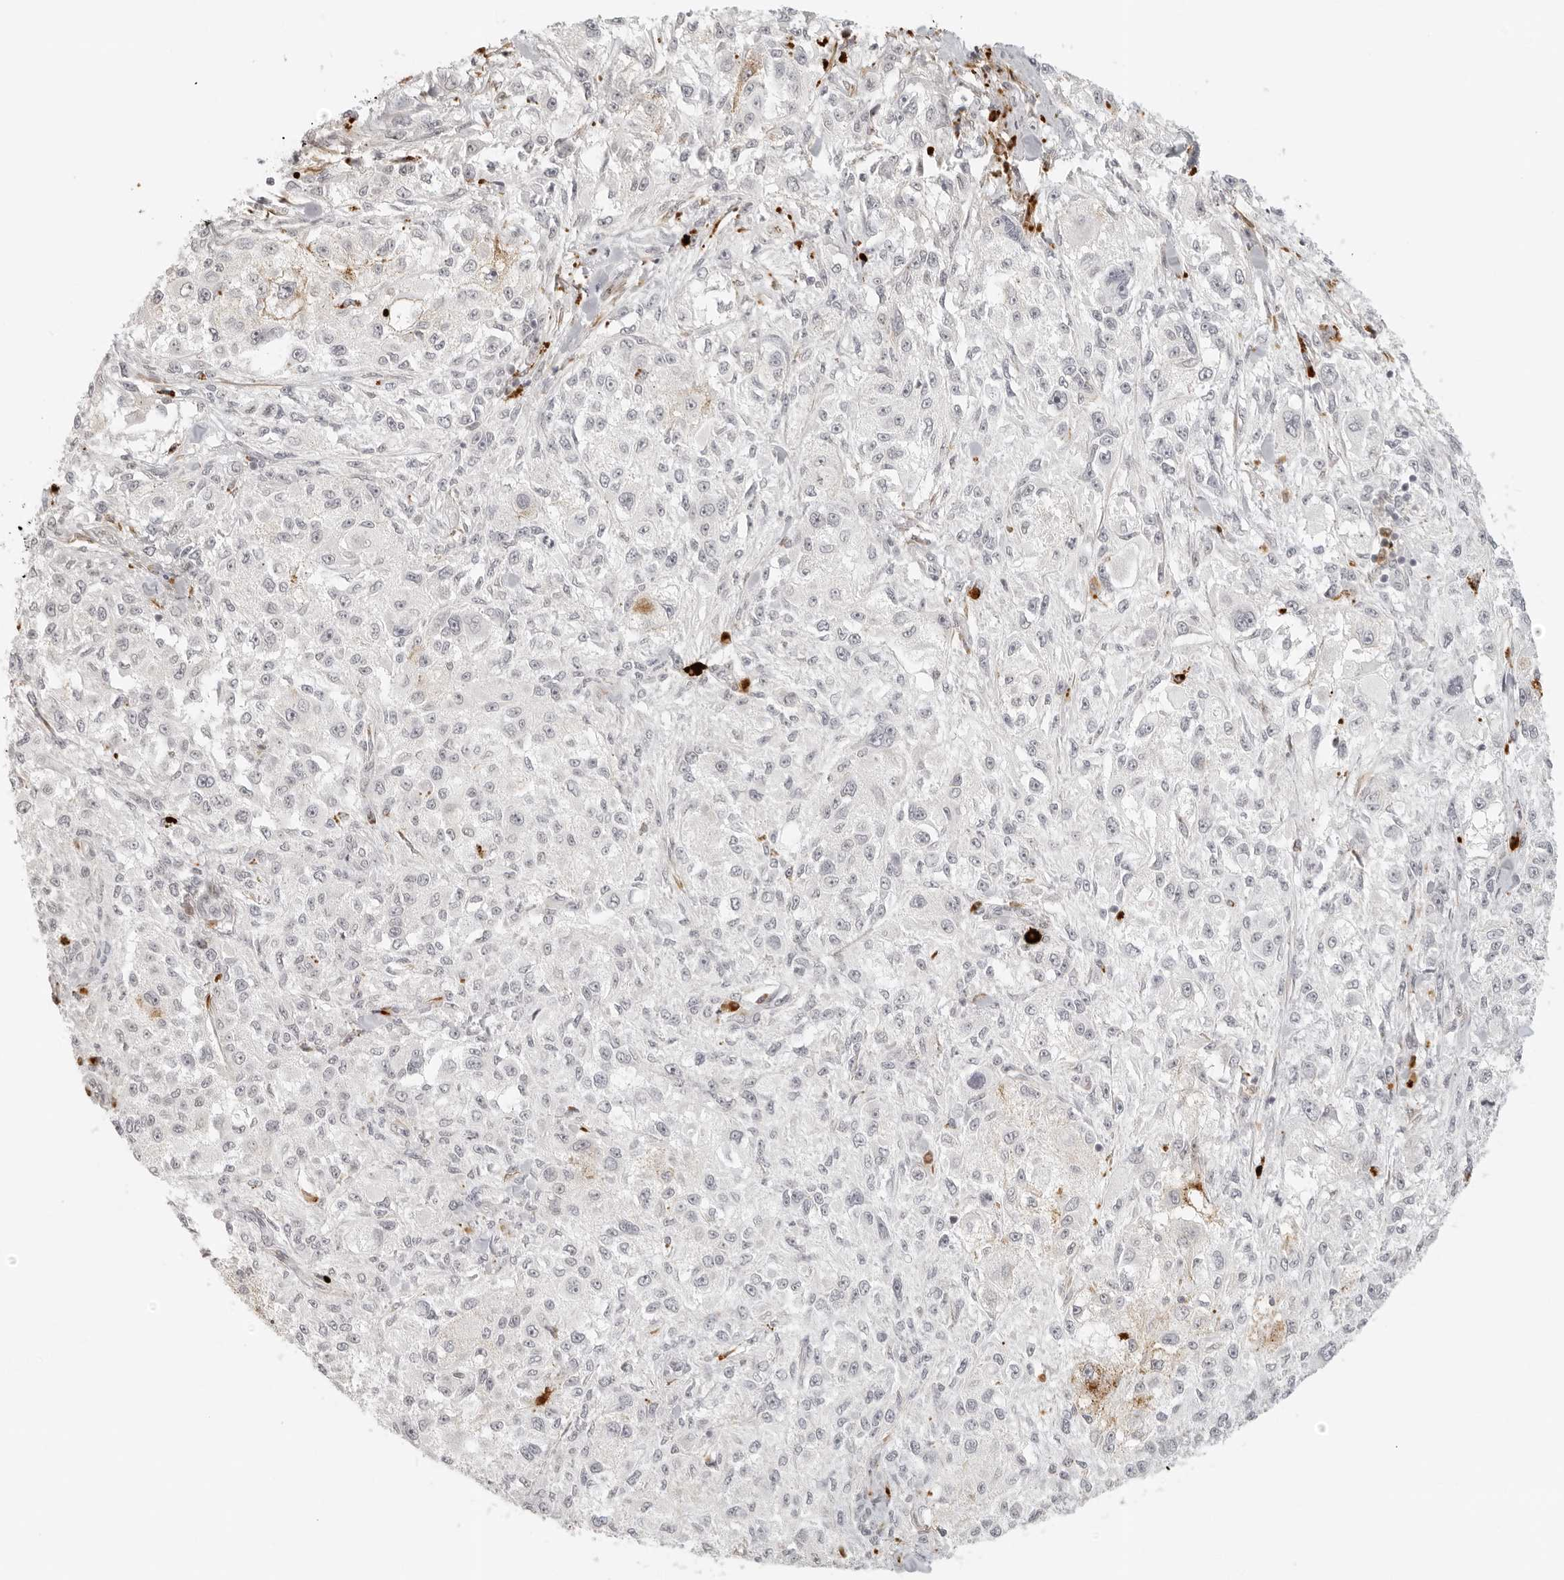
{"staining": {"intensity": "negative", "quantity": "none", "location": "none"}, "tissue": "melanoma", "cell_type": "Tumor cells", "image_type": "cancer", "snomed": [{"axis": "morphology", "description": "Necrosis, NOS"}, {"axis": "morphology", "description": "Malignant melanoma, NOS"}, {"axis": "topography", "description": "Skin"}], "caption": "Micrograph shows no protein staining in tumor cells of malignant melanoma tissue. Nuclei are stained in blue.", "gene": "ZNF678", "patient": {"sex": "female", "age": 87}}